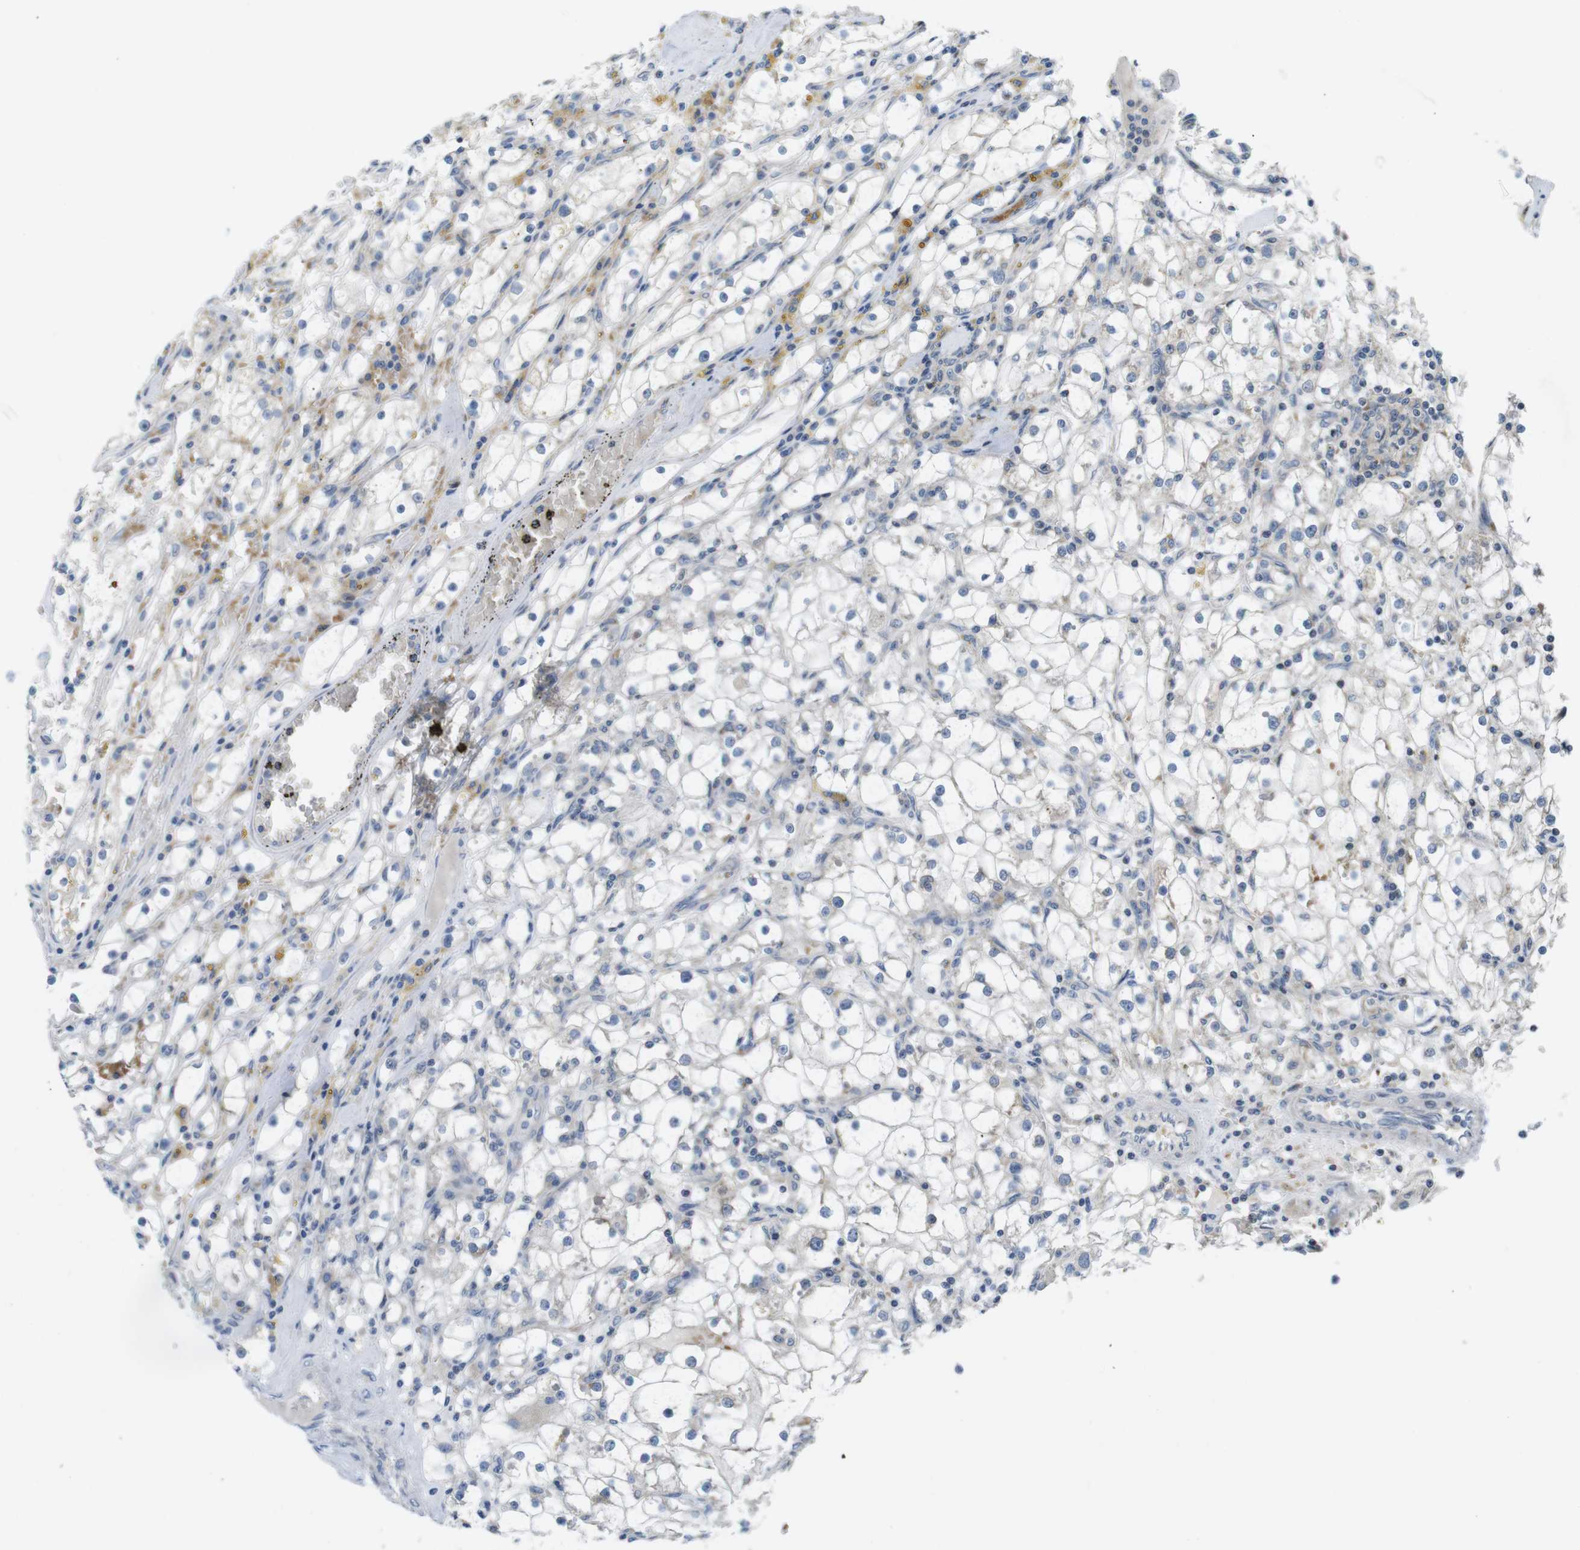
{"staining": {"intensity": "weak", "quantity": "<25%", "location": "cytoplasmic/membranous"}, "tissue": "renal cancer", "cell_type": "Tumor cells", "image_type": "cancer", "snomed": [{"axis": "morphology", "description": "Adenocarcinoma, NOS"}, {"axis": "topography", "description": "Kidney"}], "caption": "Renal cancer was stained to show a protein in brown. There is no significant staining in tumor cells. Nuclei are stained in blue.", "gene": "MARCHF1", "patient": {"sex": "male", "age": 56}}